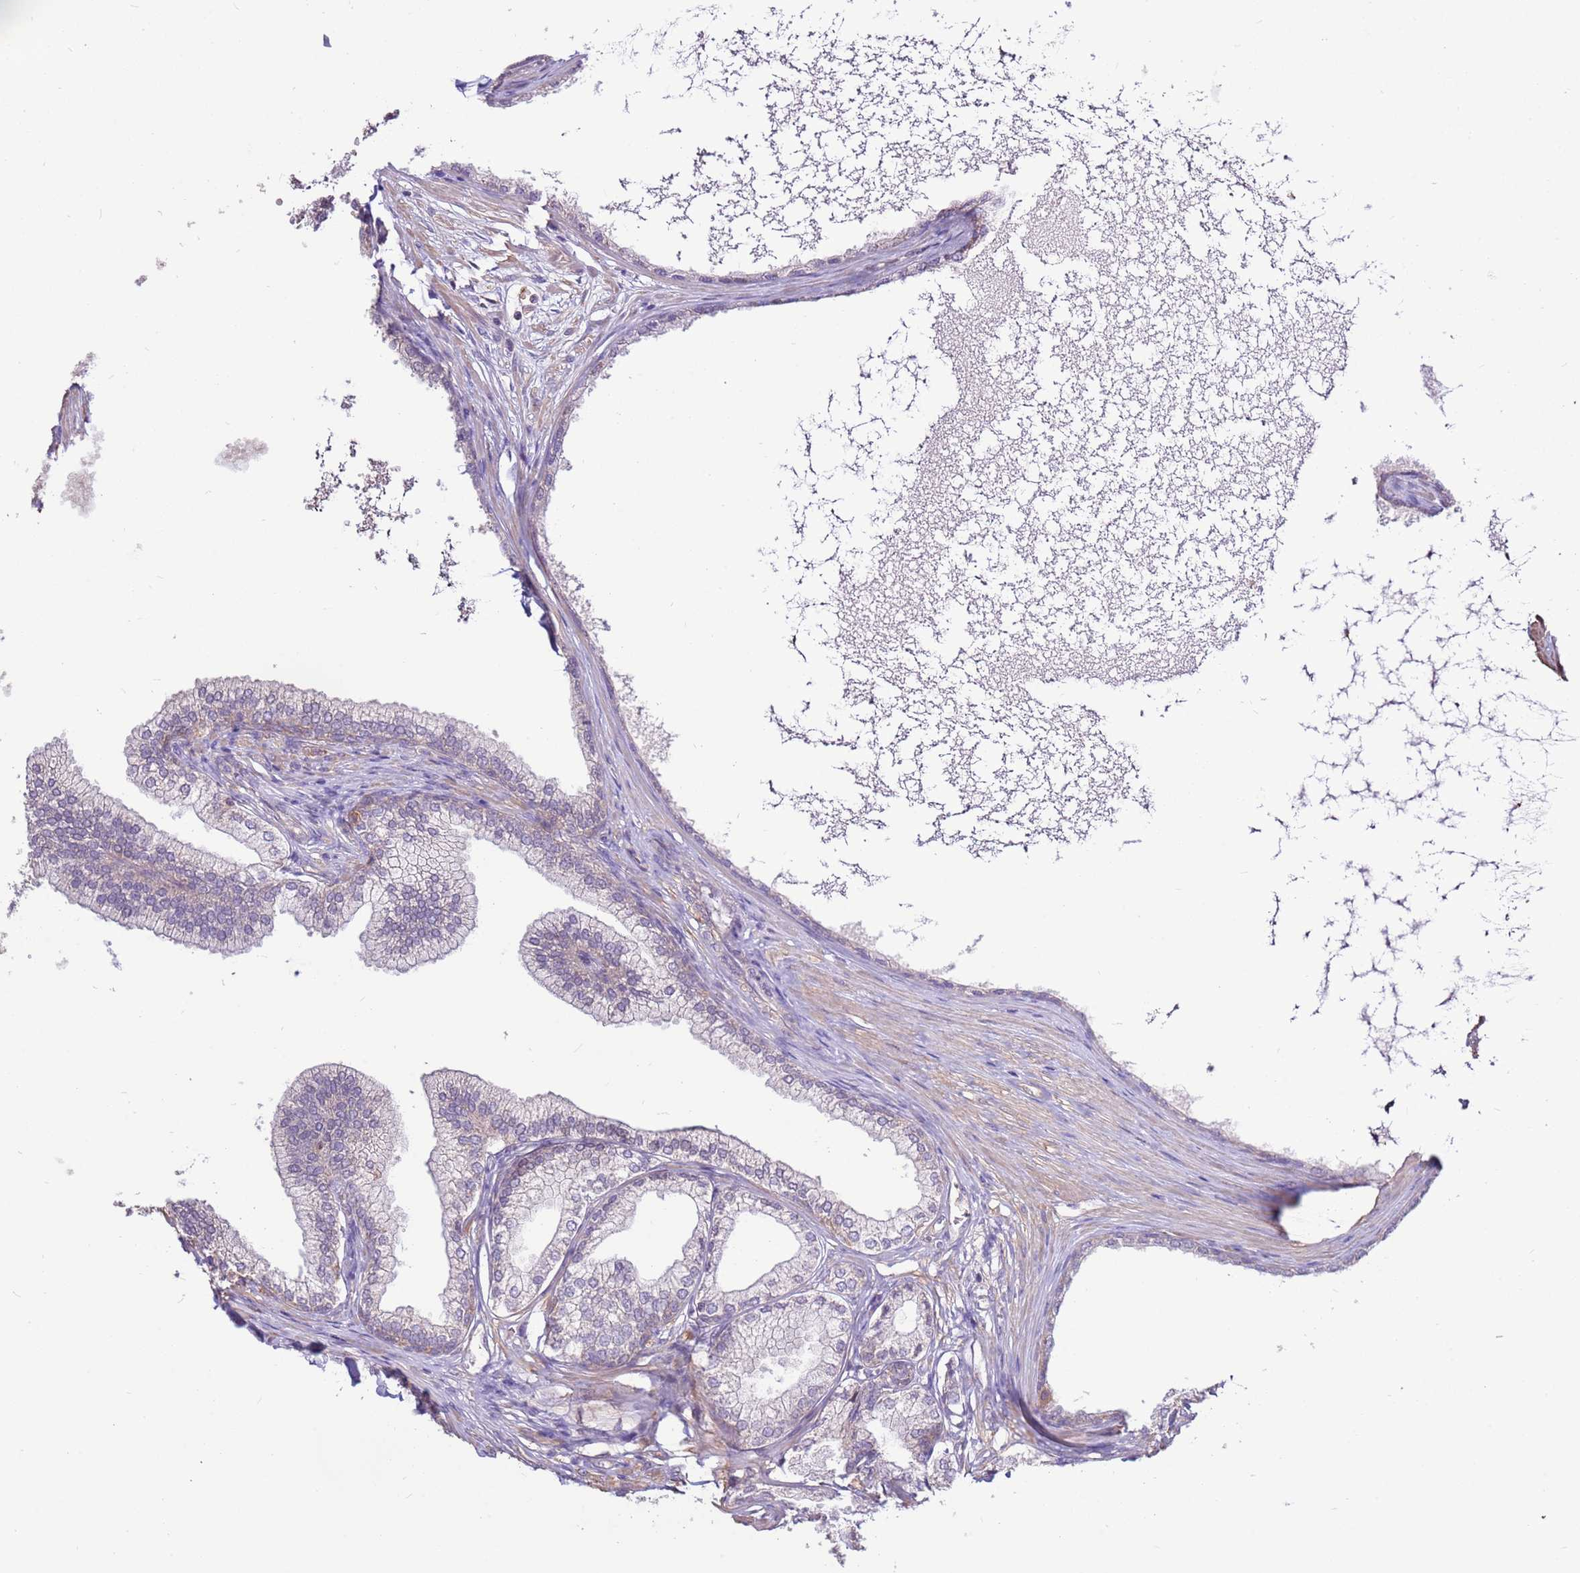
{"staining": {"intensity": "weak", "quantity": "<25%", "location": "cytoplasmic/membranous"}, "tissue": "prostate", "cell_type": "Glandular cells", "image_type": "normal", "snomed": [{"axis": "morphology", "description": "Normal tissue, NOS"}, {"axis": "morphology", "description": "Urothelial carcinoma, Low grade"}, {"axis": "topography", "description": "Urinary bladder"}, {"axis": "topography", "description": "Prostate"}], "caption": "IHC of benign human prostate shows no positivity in glandular cells. (Immunohistochemistry (ihc), brightfield microscopy, high magnification).", "gene": "EVA1B", "patient": {"sex": "male", "age": 60}}